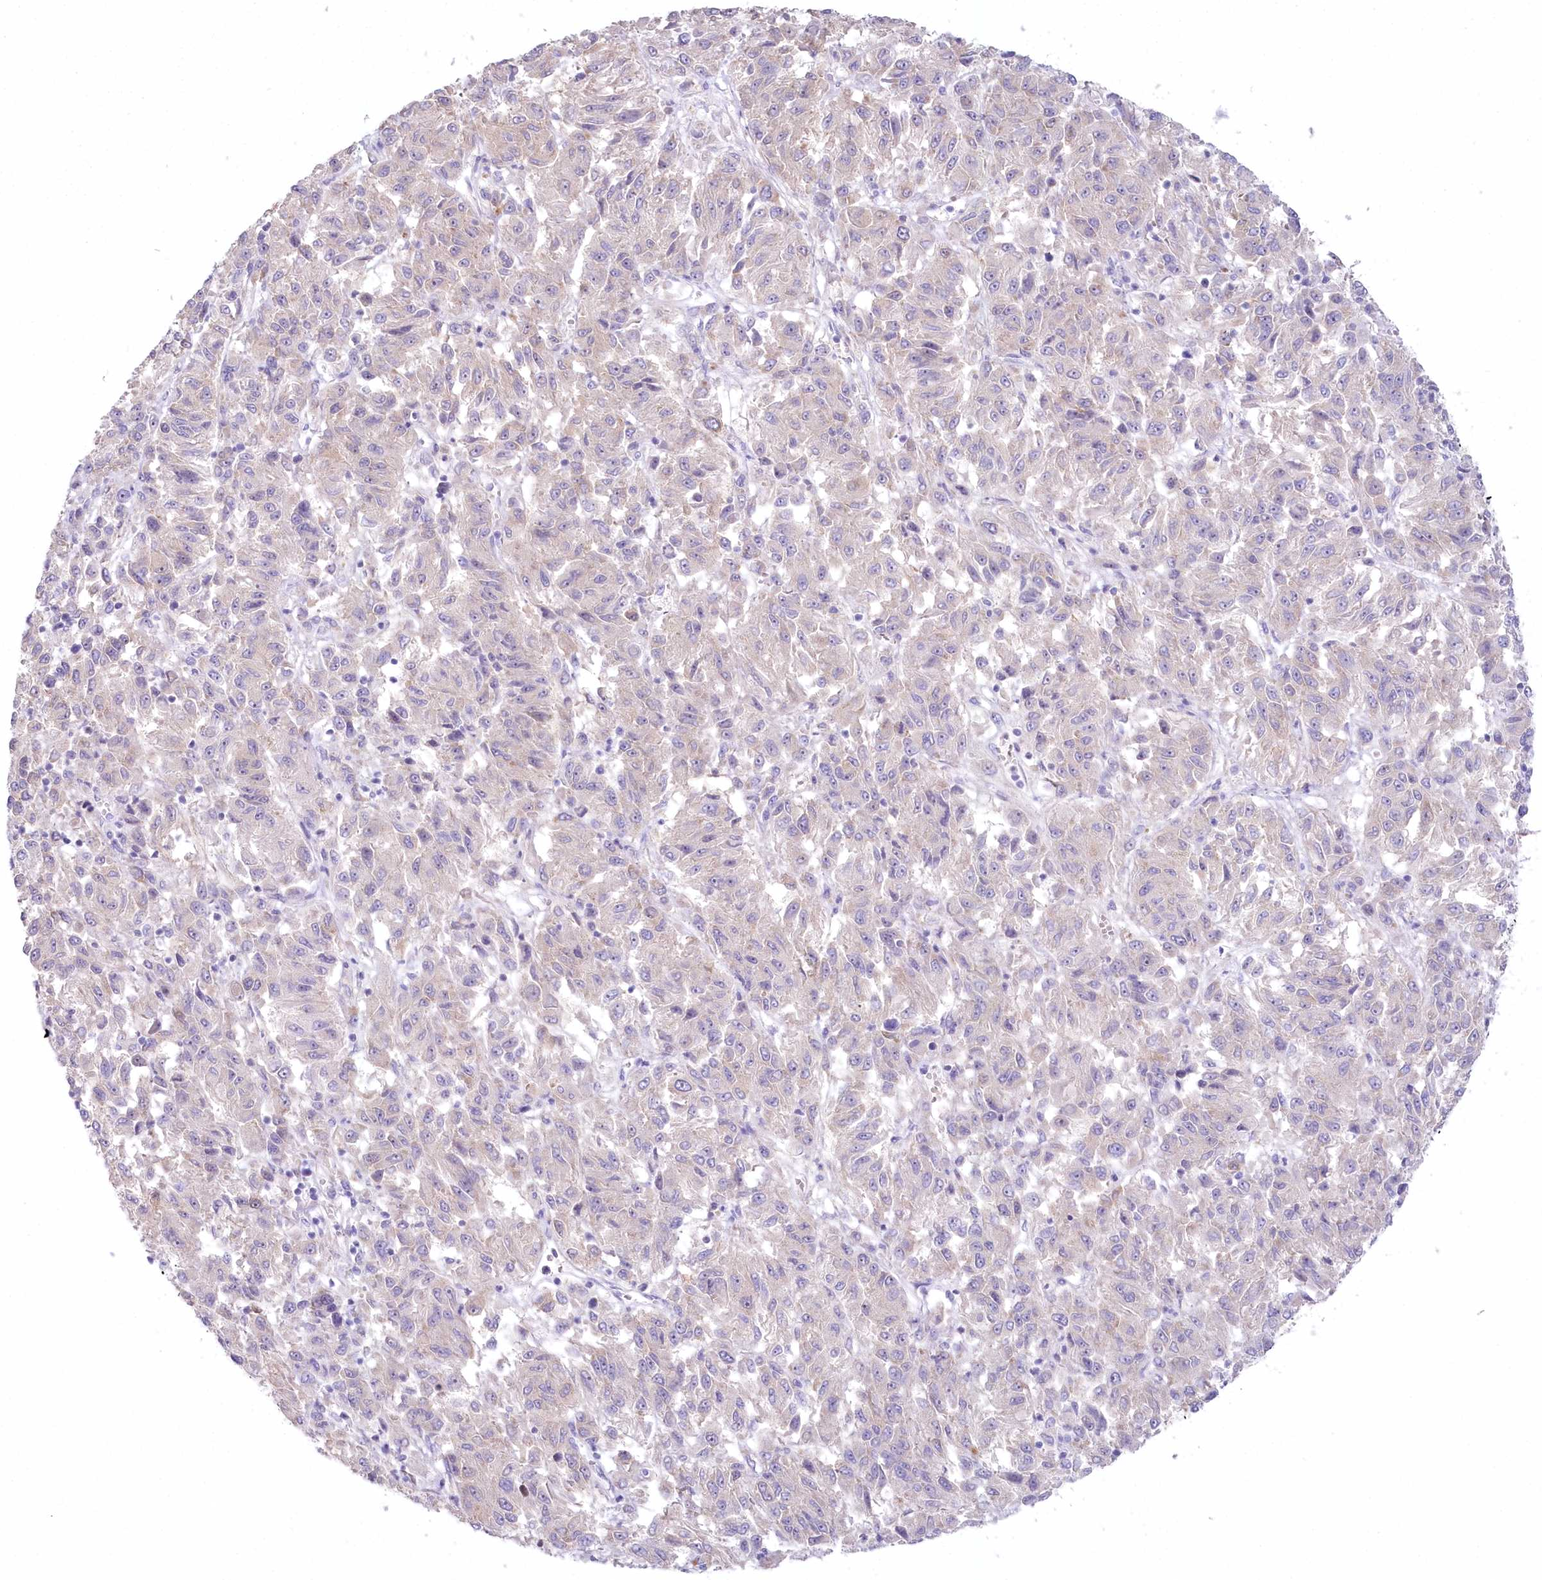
{"staining": {"intensity": "weak", "quantity": "25%-75%", "location": "cytoplasmic/membranous"}, "tissue": "melanoma", "cell_type": "Tumor cells", "image_type": "cancer", "snomed": [{"axis": "morphology", "description": "Malignant melanoma, Metastatic site"}, {"axis": "topography", "description": "Lung"}], "caption": "Malignant melanoma (metastatic site) stained for a protein reveals weak cytoplasmic/membranous positivity in tumor cells. The staining was performed using DAB (3,3'-diaminobenzidine) to visualize the protein expression in brown, while the nuclei were stained in blue with hematoxylin (Magnification: 20x).", "gene": "MYOZ1", "patient": {"sex": "male", "age": 64}}